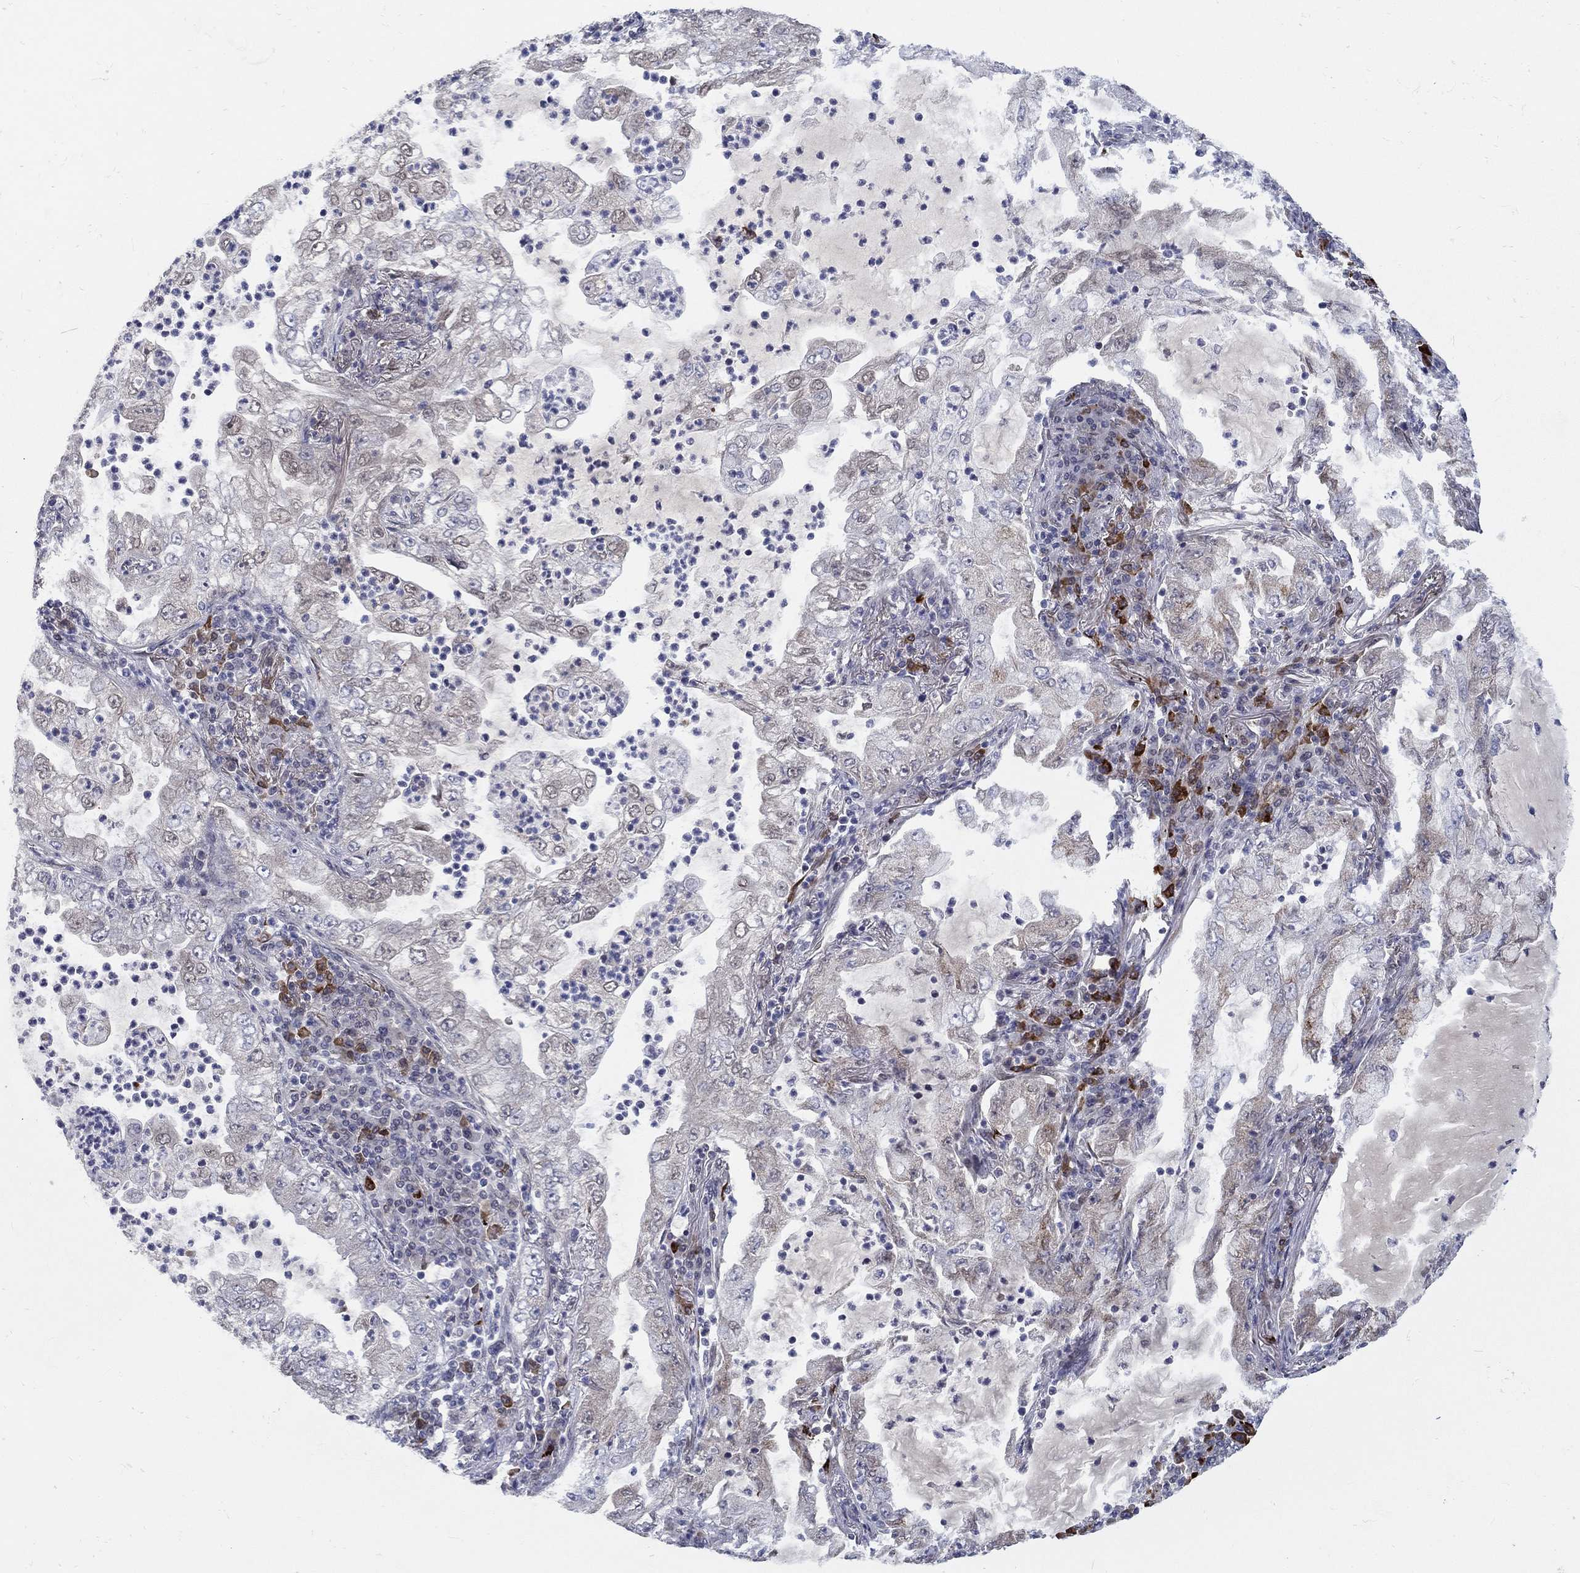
{"staining": {"intensity": "negative", "quantity": "none", "location": "none"}, "tissue": "lung cancer", "cell_type": "Tumor cells", "image_type": "cancer", "snomed": [{"axis": "morphology", "description": "Adenocarcinoma, NOS"}, {"axis": "topography", "description": "Lung"}], "caption": "This is a image of immunohistochemistry (IHC) staining of lung adenocarcinoma, which shows no positivity in tumor cells.", "gene": "CETN3", "patient": {"sex": "female", "age": 73}}